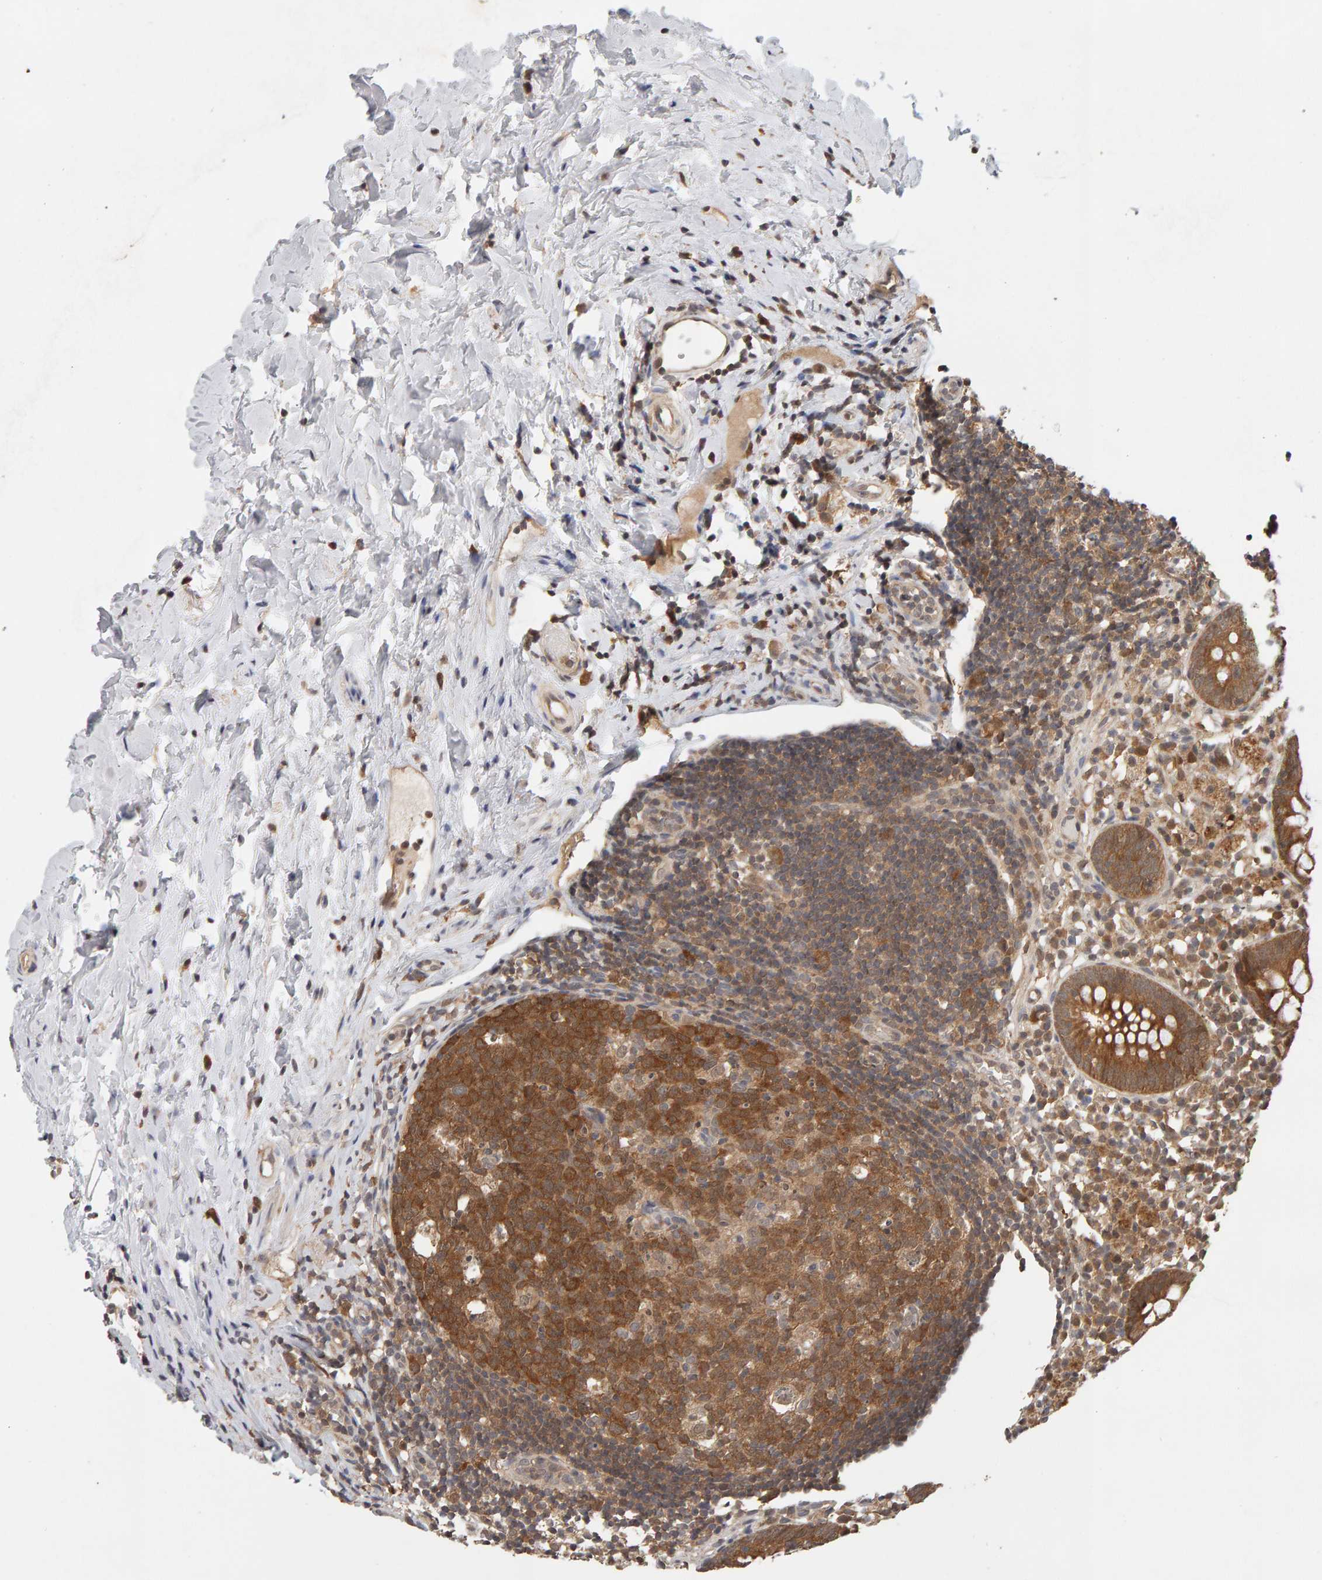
{"staining": {"intensity": "moderate", "quantity": ">75%", "location": "cytoplasmic/membranous"}, "tissue": "appendix", "cell_type": "Glandular cells", "image_type": "normal", "snomed": [{"axis": "morphology", "description": "Normal tissue, NOS"}, {"axis": "topography", "description": "Appendix"}], "caption": "The image exhibits staining of unremarkable appendix, revealing moderate cytoplasmic/membranous protein staining (brown color) within glandular cells. The staining was performed using DAB to visualize the protein expression in brown, while the nuclei were stained in blue with hematoxylin (Magnification: 20x).", "gene": "DNAJC7", "patient": {"sex": "female", "age": 20}}